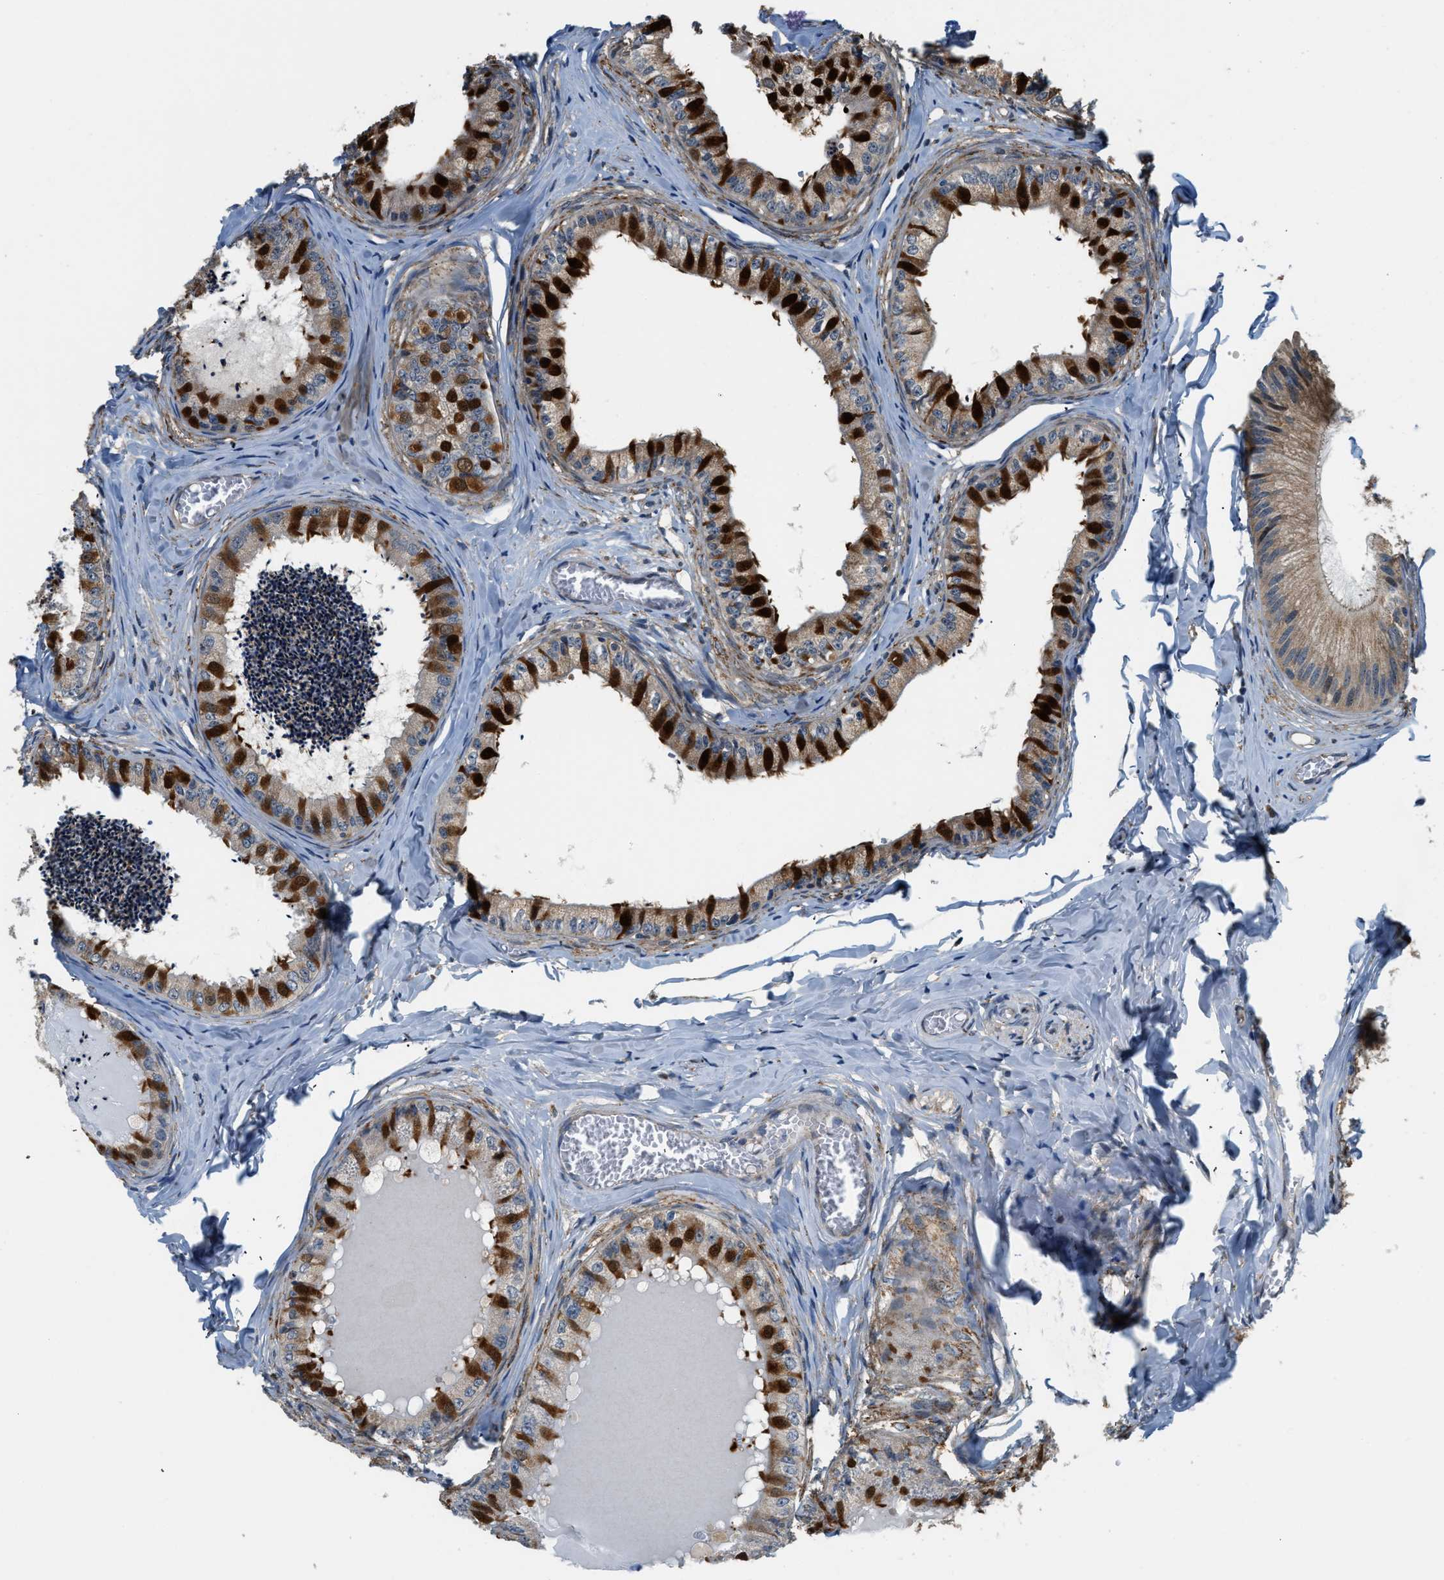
{"staining": {"intensity": "strong", "quantity": ">75%", "location": "cytoplasmic/membranous"}, "tissue": "epididymis", "cell_type": "Glandular cells", "image_type": "normal", "snomed": [{"axis": "morphology", "description": "Normal tissue, NOS"}, {"axis": "topography", "description": "Epididymis"}], "caption": "The image reveals immunohistochemical staining of normal epididymis. There is strong cytoplasmic/membranous staining is appreciated in about >75% of glandular cells.", "gene": "STARD3NL", "patient": {"sex": "male", "age": 31}}